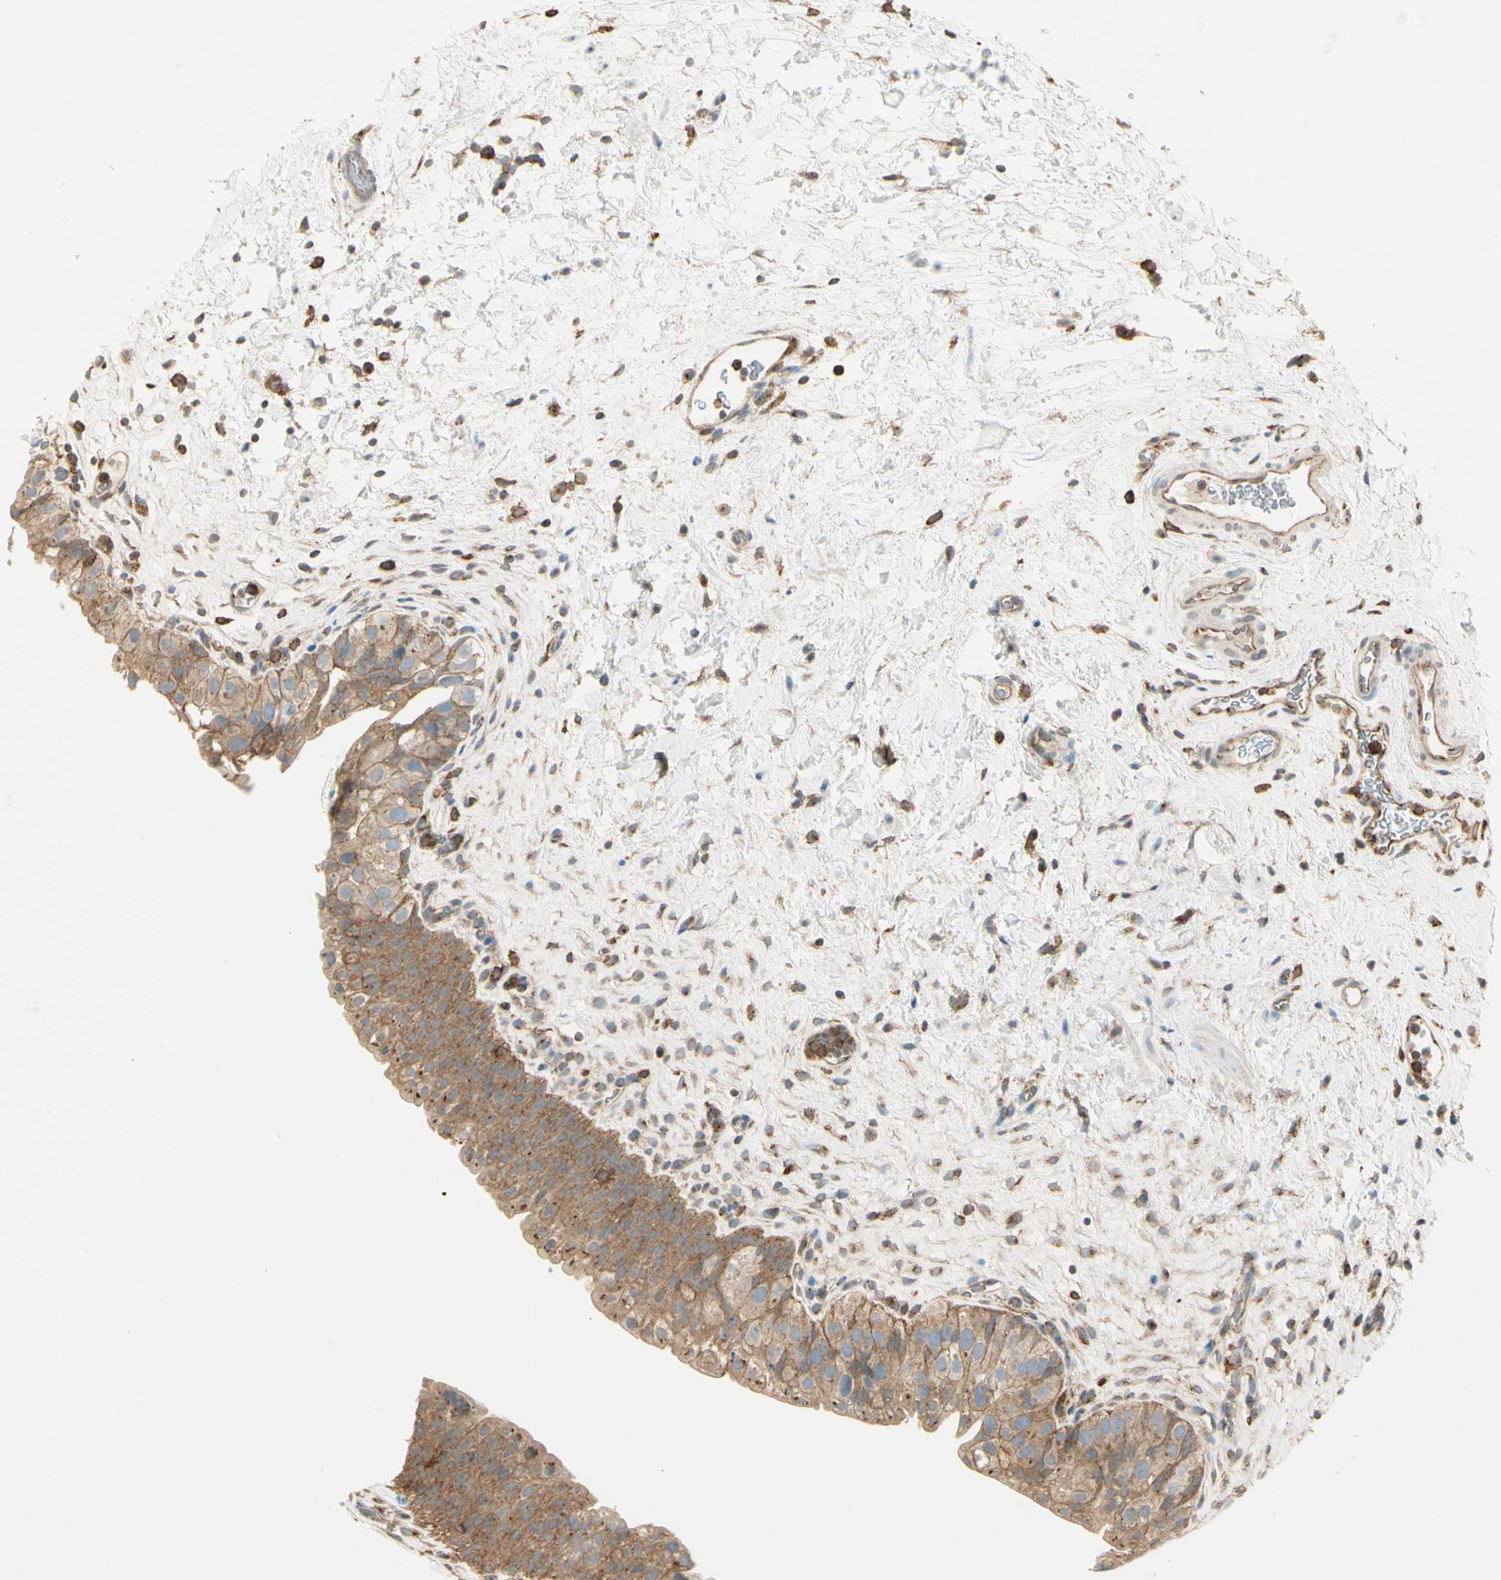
{"staining": {"intensity": "moderate", "quantity": ">75%", "location": "cytoplasmic/membranous"}, "tissue": "urinary bladder", "cell_type": "Urothelial cells", "image_type": "normal", "snomed": [{"axis": "morphology", "description": "Normal tissue, NOS"}, {"axis": "topography", "description": "Urinary bladder"}], "caption": "Immunohistochemistry (IHC) (DAB) staining of benign human urinary bladder demonstrates moderate cytoplasmic/membranous protein positivity in approximately >75% of urothelial cells.", "gene": "AGFG1", "patient": {"sex": "female", "age": 64}}